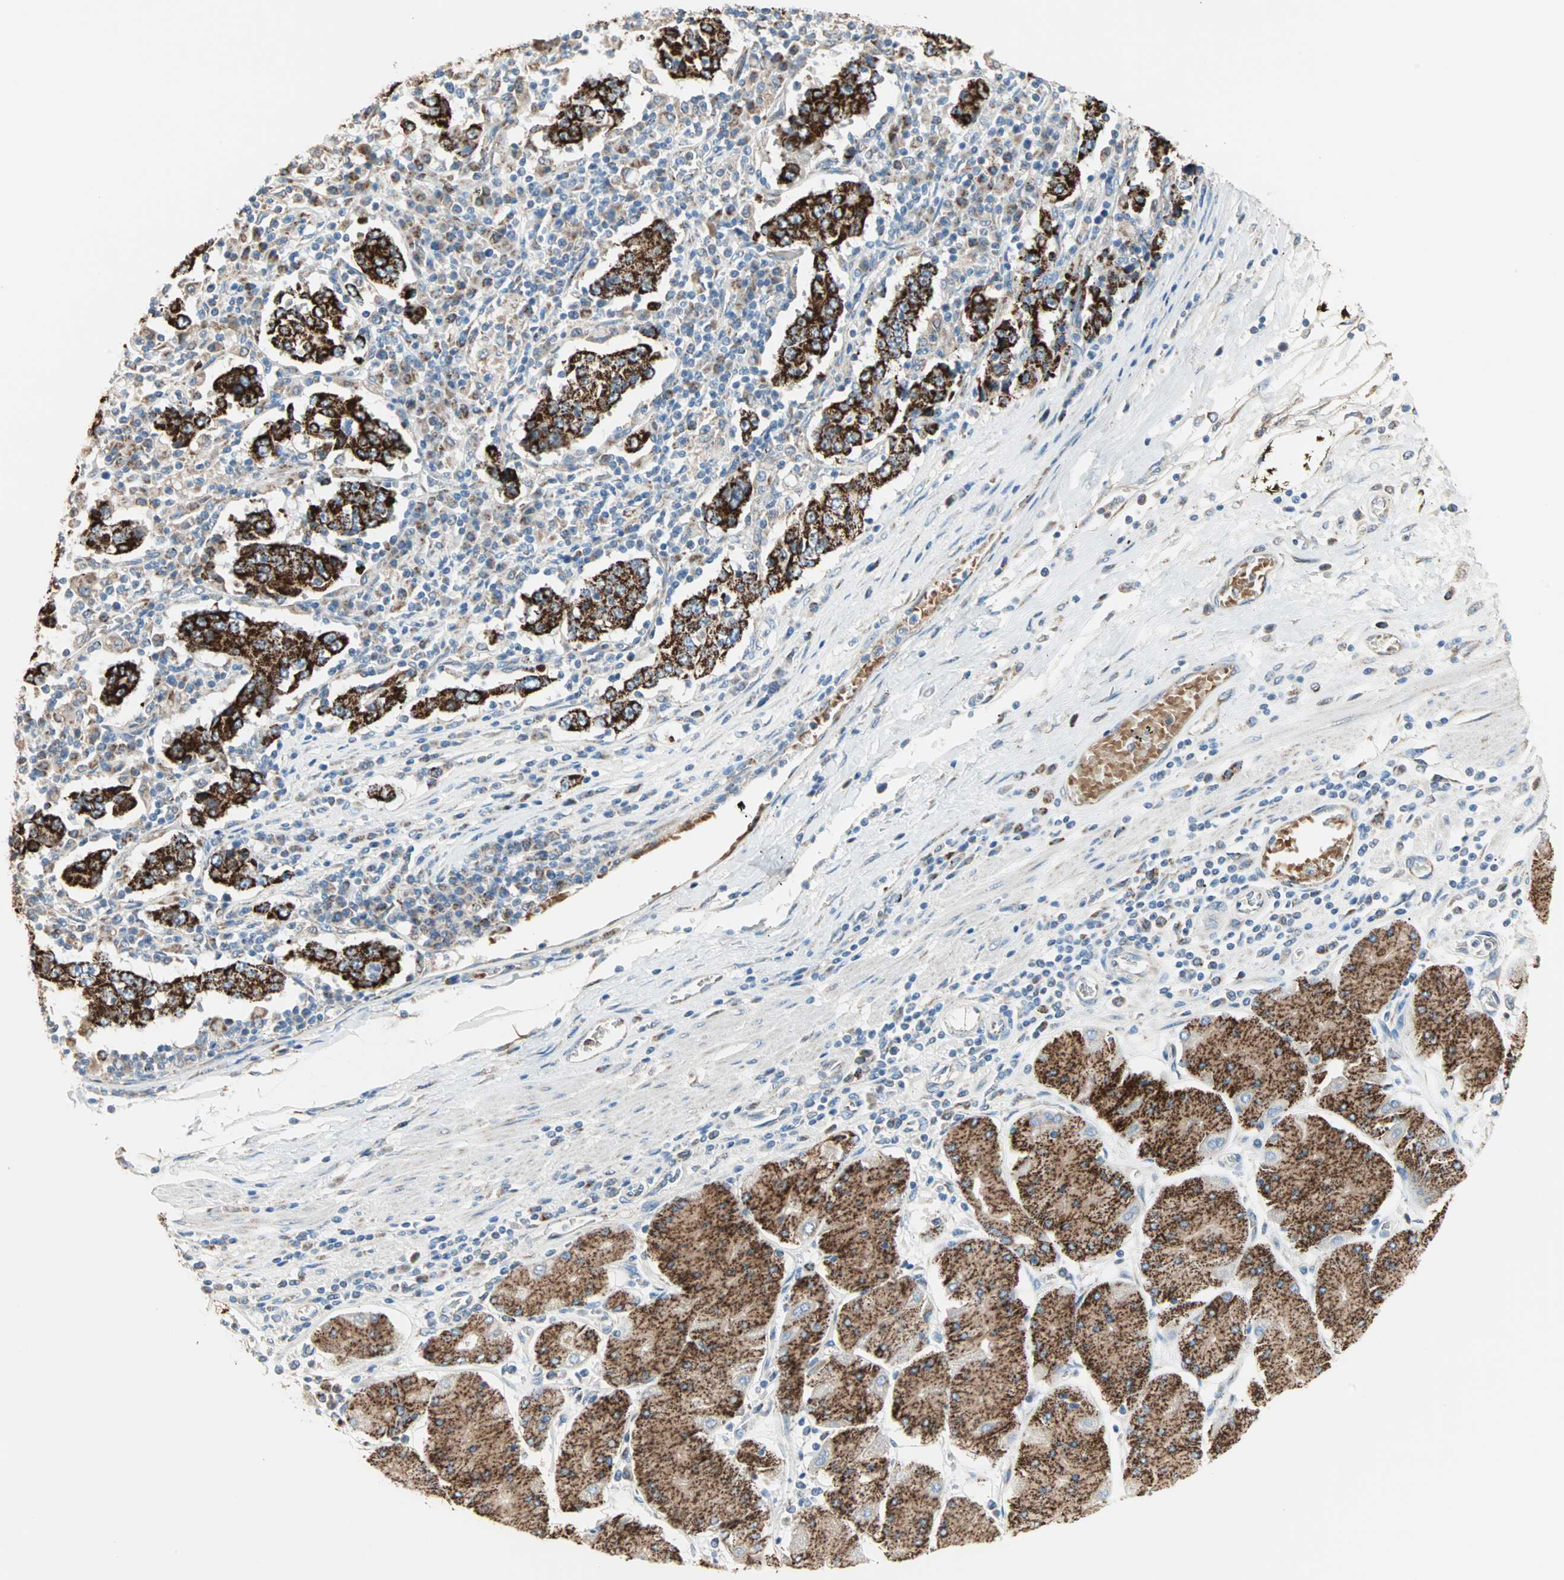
{"staining": {"intensity": "strong", "quantity": ">75%", "location": "cytoplasmic/membranous"}, "tissue": "stomach cancer", "cell_type": "Tumor cells", "image_type": "cancer", "snomed": [{"axis": "morphology", "description": "Normal tissue, NOS"}, {"axis": "morphology", "description": "Adenocarcinoma, NOS"}, {"axis": "topography", "description": "Stomach, upper"}, {"axis": "topography", "description": "Stomach"}], "caption": "High-magnification brightfield microscopy of stomach adenocarcinoma stained with DAB (brown) and counterstained with hematoxylin (blue). tumor cells exhibit strong cytoplasmic/membranous positivity is appreciated in about>75% of cells.", "gene": "TST", "patient": {"sex": "male", "age": 59}}